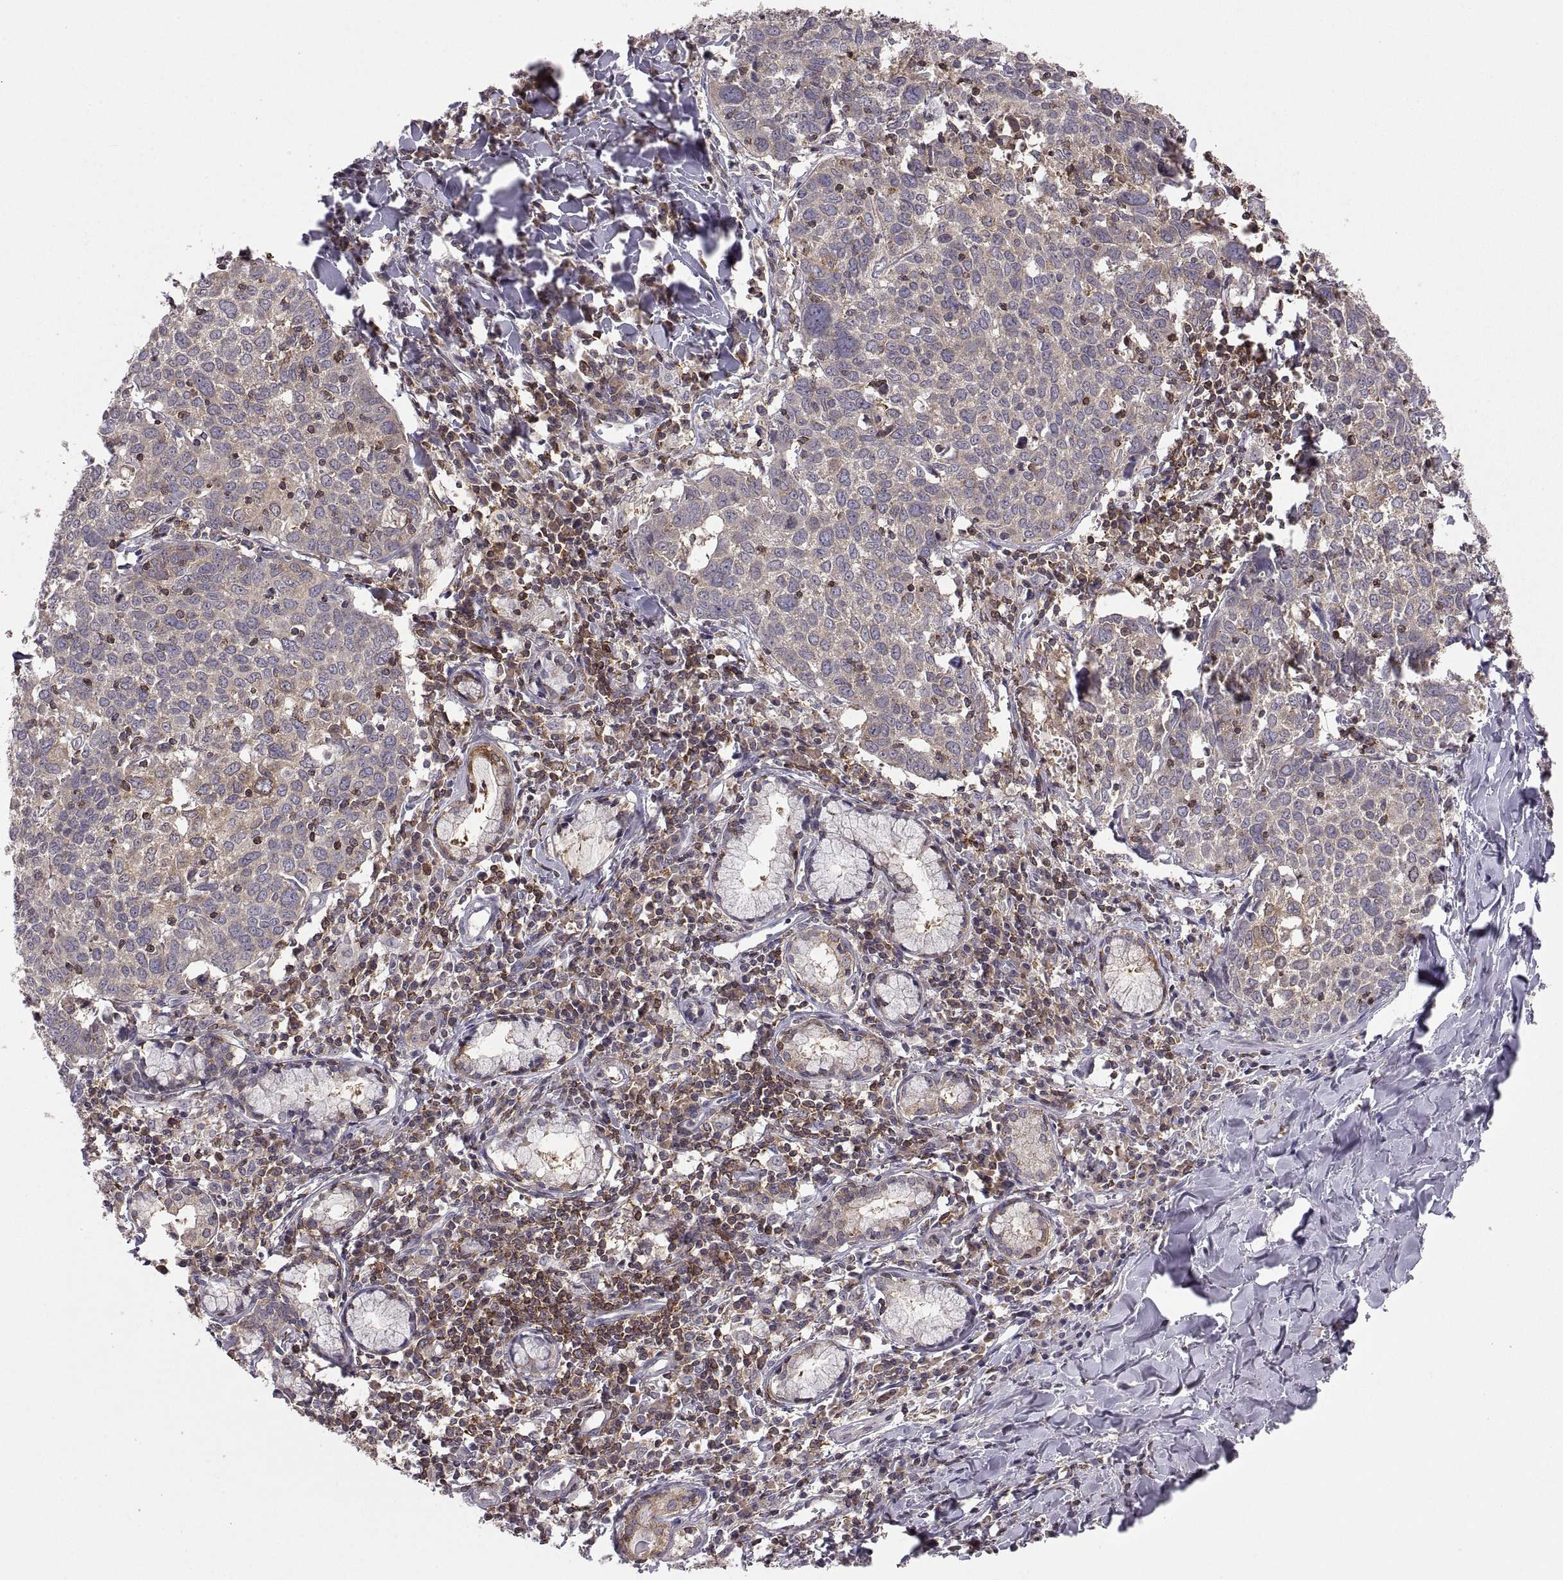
{"staining": {"intensity": "weak", "quantity": "25%-75%", "location": "cytoplasmic/membranous"}, "tissue": "lung cancer", "cell_type": "Tumor cells", "image_type": "cancer", "snomed": [{"axis": "morphology", "description": "Squamous cell carcinoma, NOS"}, {"axis": "topography", "description": "Lung"}], "caption": "There is low levels of weak cytoplasmic/membranous positivity in tumor cells of lung squamous cell carcinoma, as demonstrated by immunohistochemical staining (brown color).", "gene": "EZR", "patient": {"sex": "male", "age": 57}}